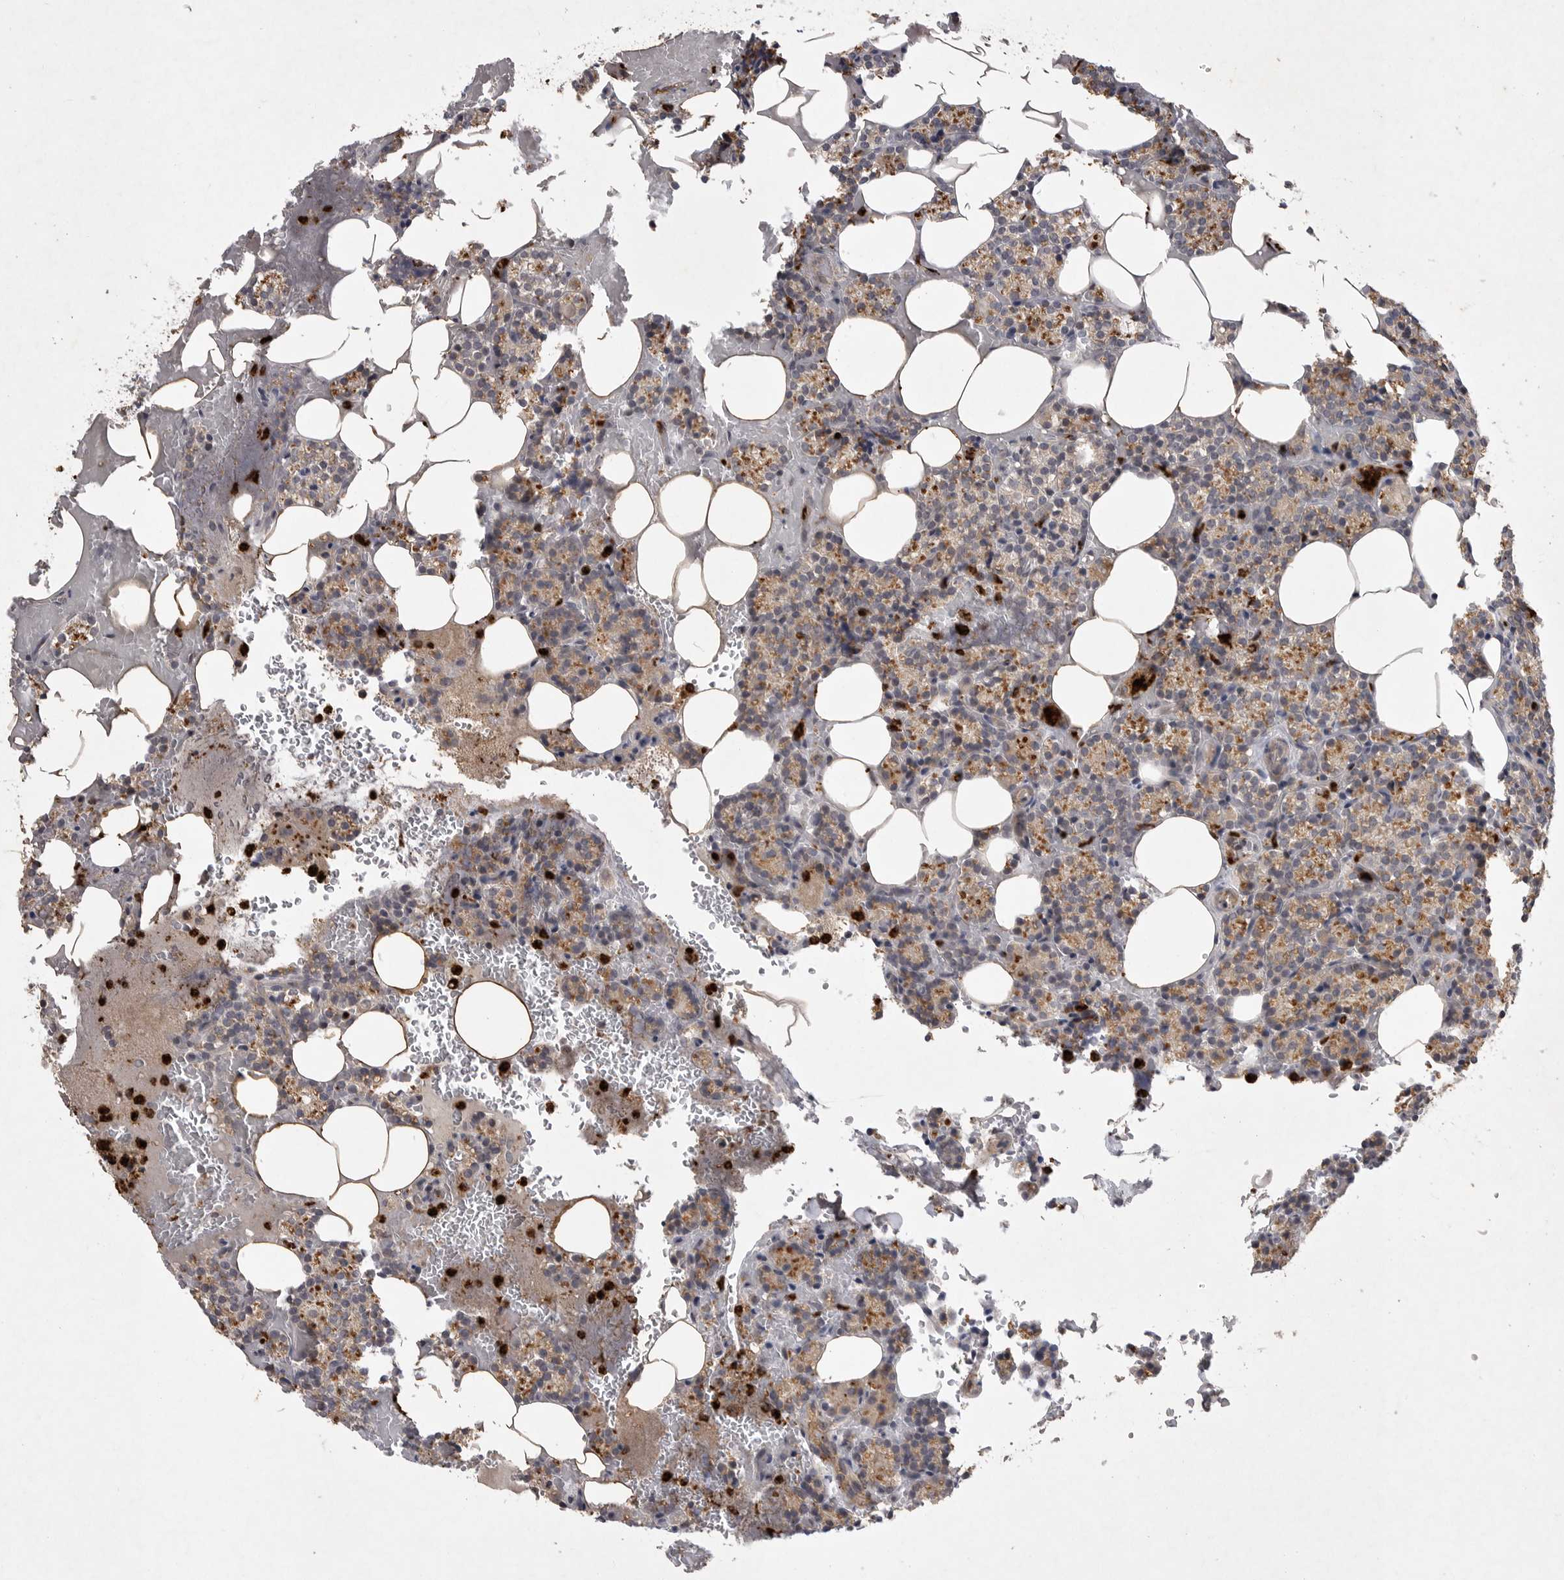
{"staining": {"intensity": "weak", "quantity": "25%-75%", "location": "cytoplasmic/membranous"}, "tissue": "parathyroid gland", "cell_type": "Glandular cells", "image_type": "normal", "snomed": [{"axis": "morphology", "description": "Normal tissue, NOS"}, {"axis": "topography", "description": "Parathyroid gland"}], "caption": "Immunohistochemistry (DAB (3,3'-diaminobenzidine)) staining of normal parathyroid gland demonstrates weak cytoplasmic/membranous protein staining in approximately 25%-75% of glandular cells.", "gene": "UBE3D", "patient": {"sex": "female", "age": 78}}